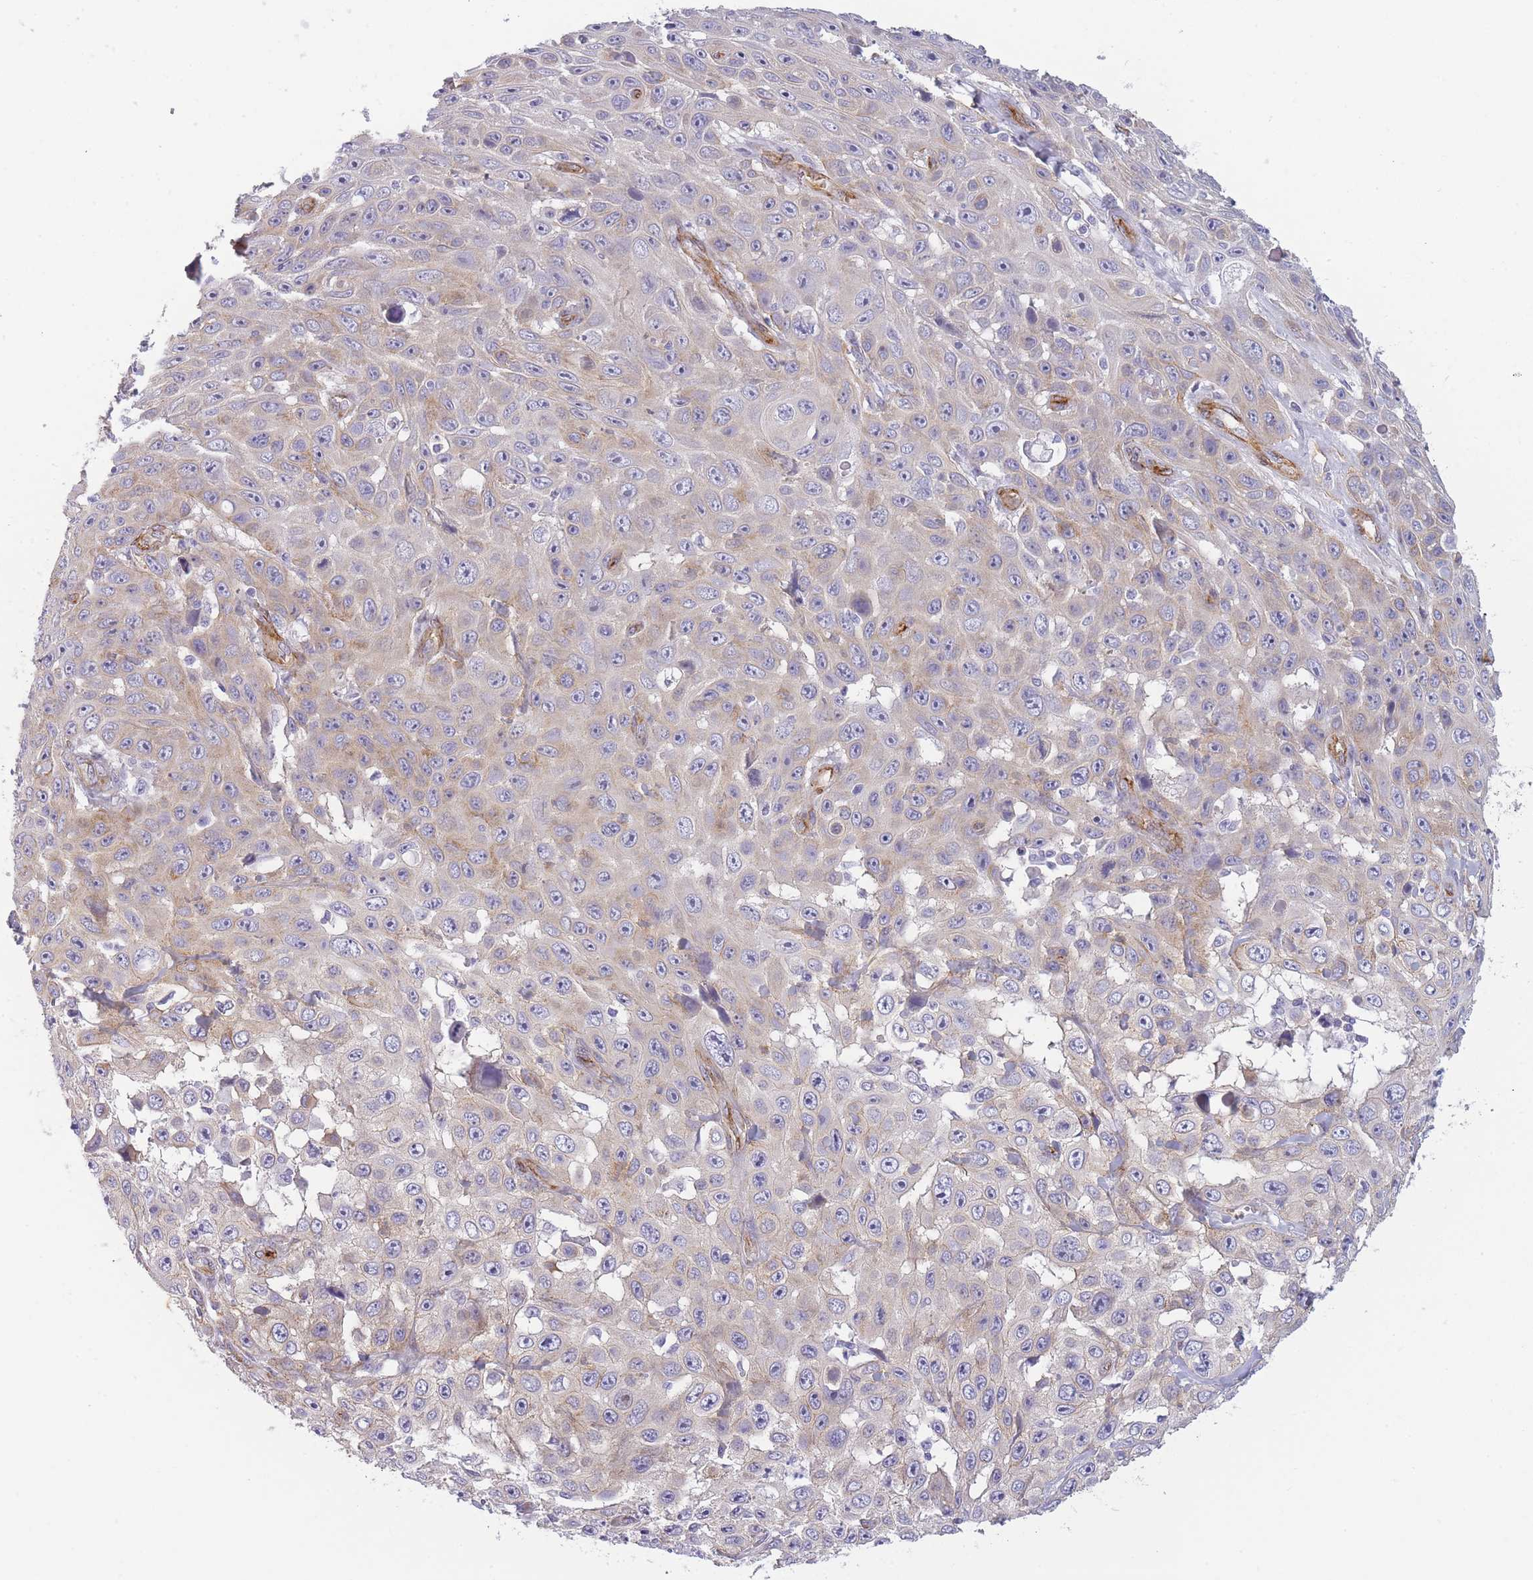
{"staining": {"intensity": "weak", "quantity": "<25%", "location": "cytoplasmic/membranous"}, "tissue": "skin cancer", "cell_type": "Tumor cells", "image_type": "cancer", "snomed": [{"axis": "morphology", "description": "Squamous cell carcinoma, NOS"}, {"axis": "topography", "description": "Skin"}], "caption": "Human skin squamous cell carcinoma stained for a protein using immunohistochemistry displays no positivity in tumor cells.", "gene": "OR6B3", "patient": {"sex": "male", "age": 82}}